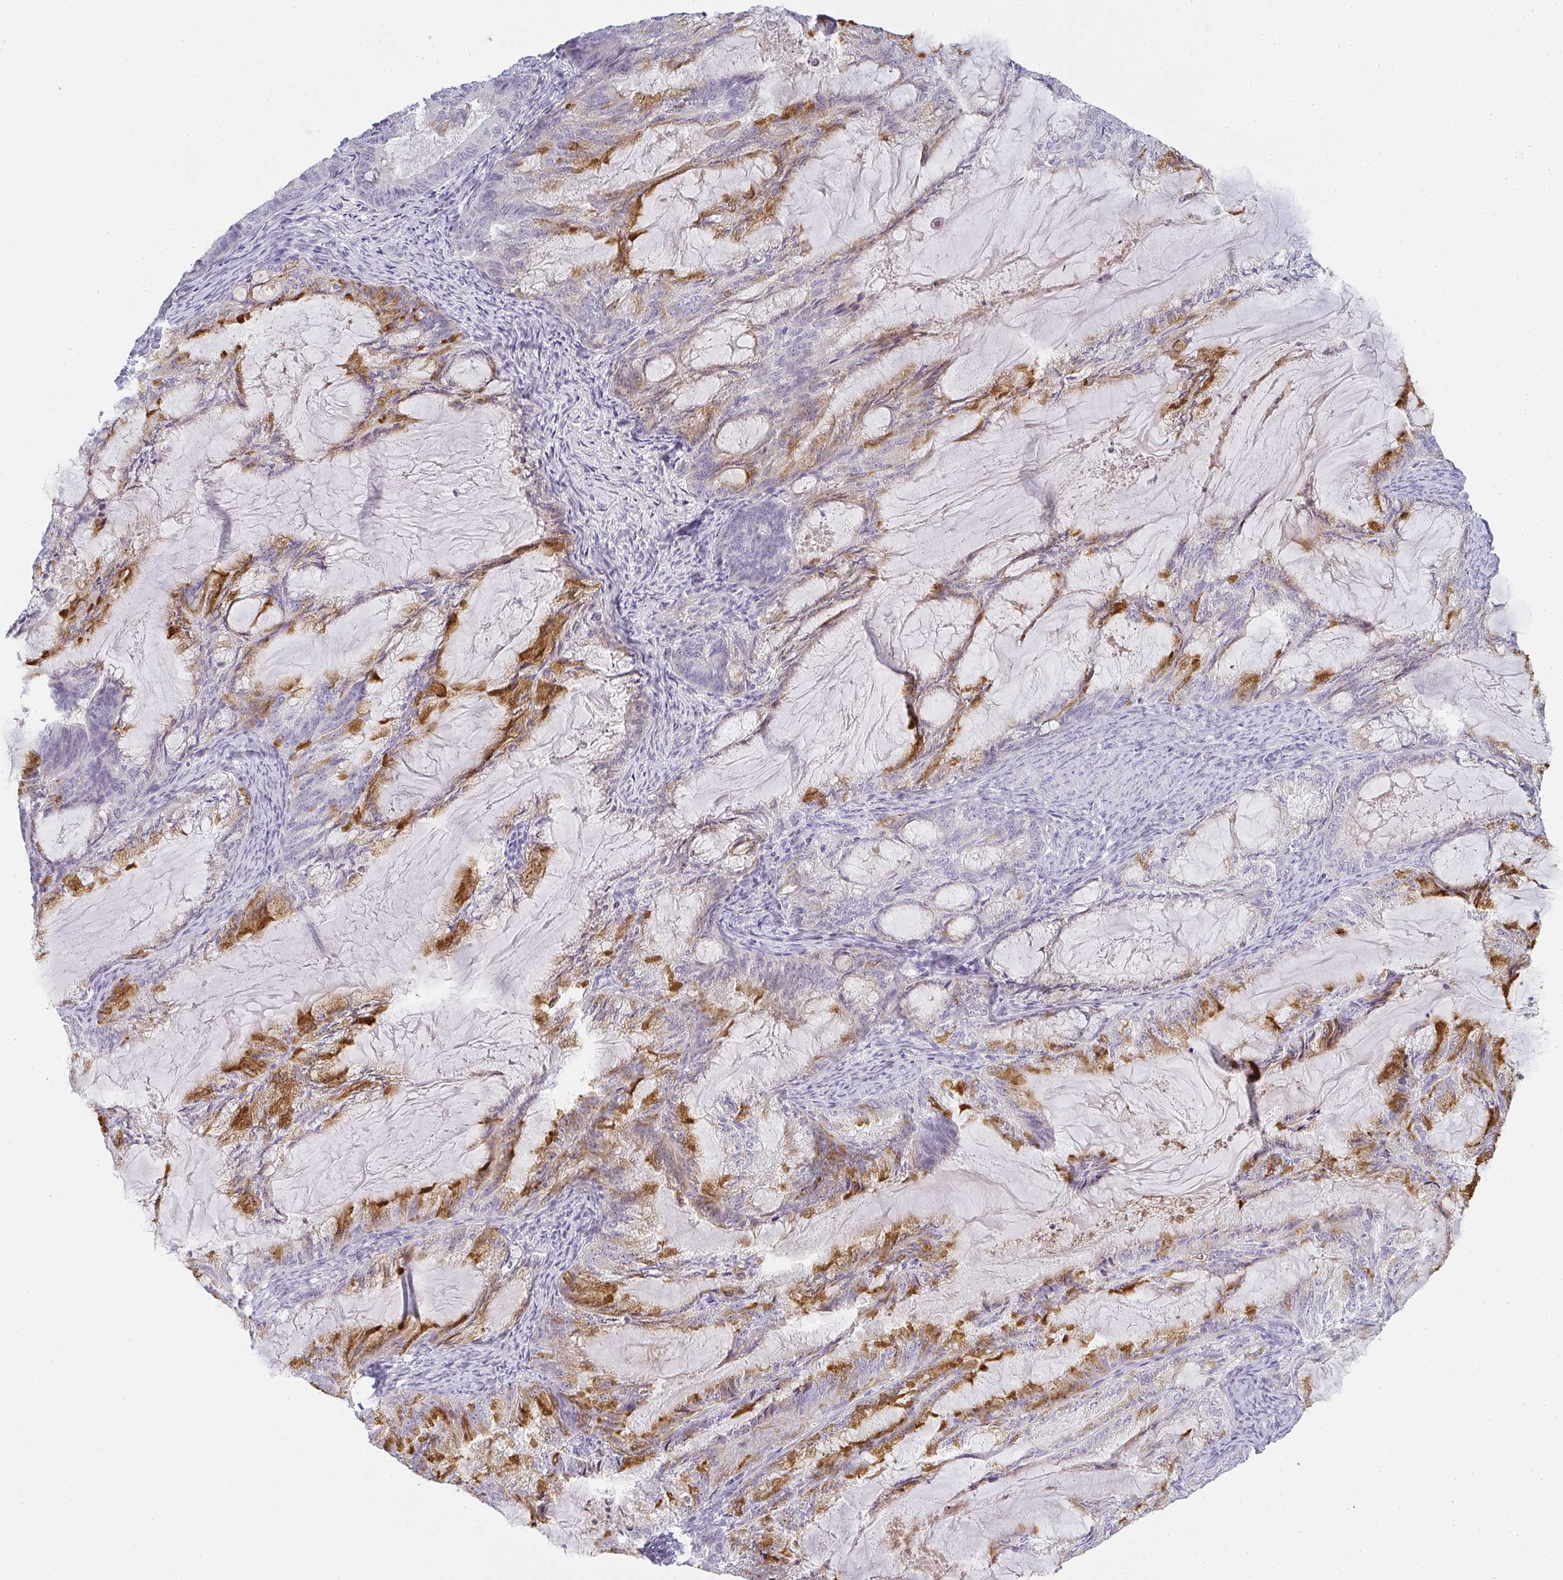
{"staining": {"intensity": "strong", "quantity": "25%-75%", "location": "cytoplasmic/membranous"}, "tissue": "endometrial cancer", "cell_type": "Tumor cells", "image_type": "cancer", "snomed": [{"axis": "morphology", "description": "Adenocarcinoma, NOS"}, {"axis": "topography", "description": "Endometrium"}], "caption": "Endometrial cancer (adenocarcinoma) tissue shows strong cytoplasmic/membranous positivity in about 25%-75% of tumor cells, visualized by immunohistochemistry.", "gene": "SIRPB2", "patient": {"sex": "female", "age": 86}}